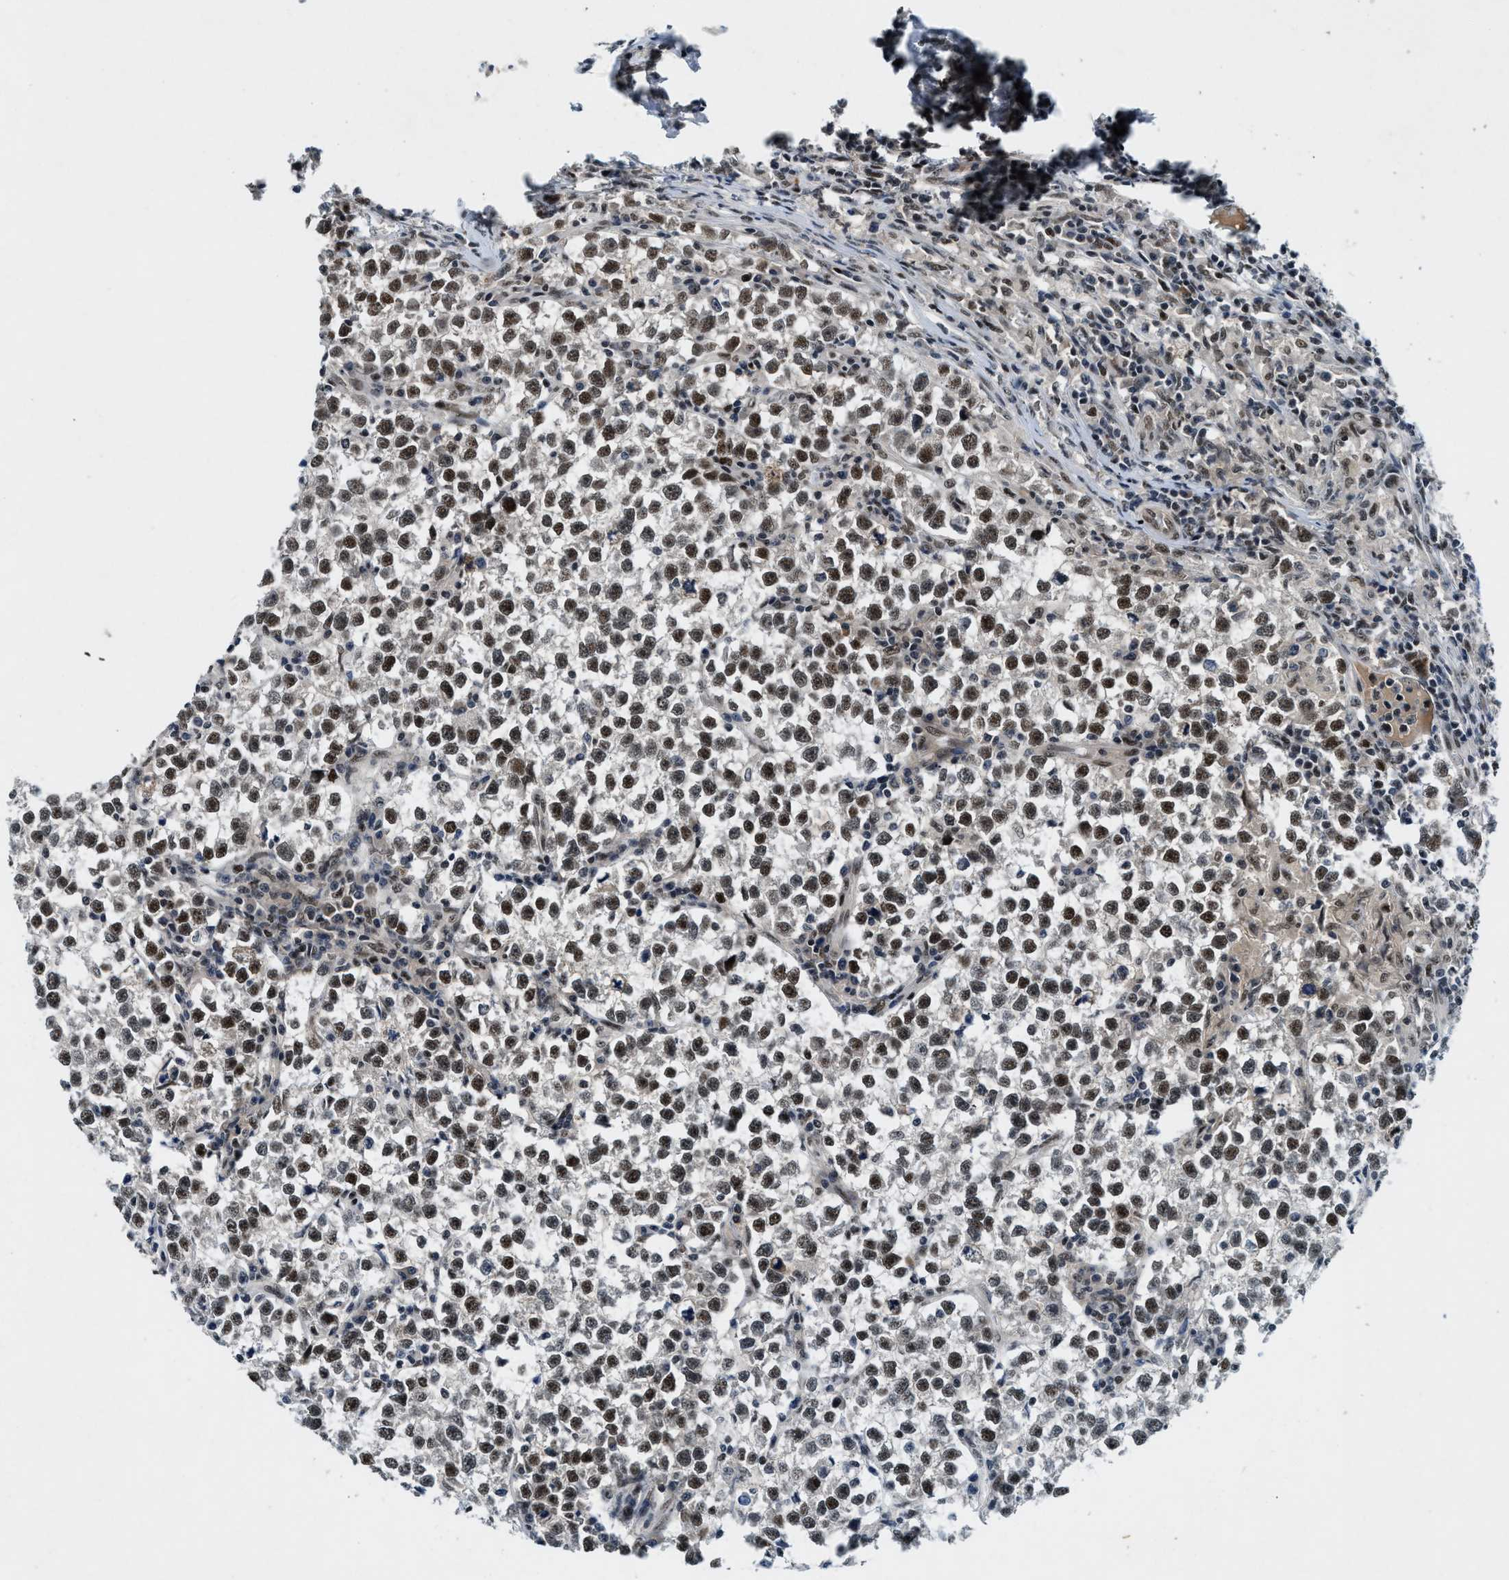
{"staining": {"intensity": "strong", "quantity": ">75%", "location": "nuclear"}, "tissue": "testis cancer", "cell_type": "Tumor cells", "image_type": "cancer", "snomed": [{"axis": "morphology", "description": "Normal tissue, NOS"}, {"axis": "morphology", "description": "Seminoma, NOS"}, {"axis": "topography", "description": "Testis"}], "caption": "Immunohistochemical staining of seminoma (testis) exhibits strong nuclear protein positivity in about >75% of tumor cells. (Stains: DAB in brown, nuclei in blue, Microscopy: brightfield microscopy at high magnification).", "gene": "NCOA1", "patient": {"sex": "male", "age": 43}}